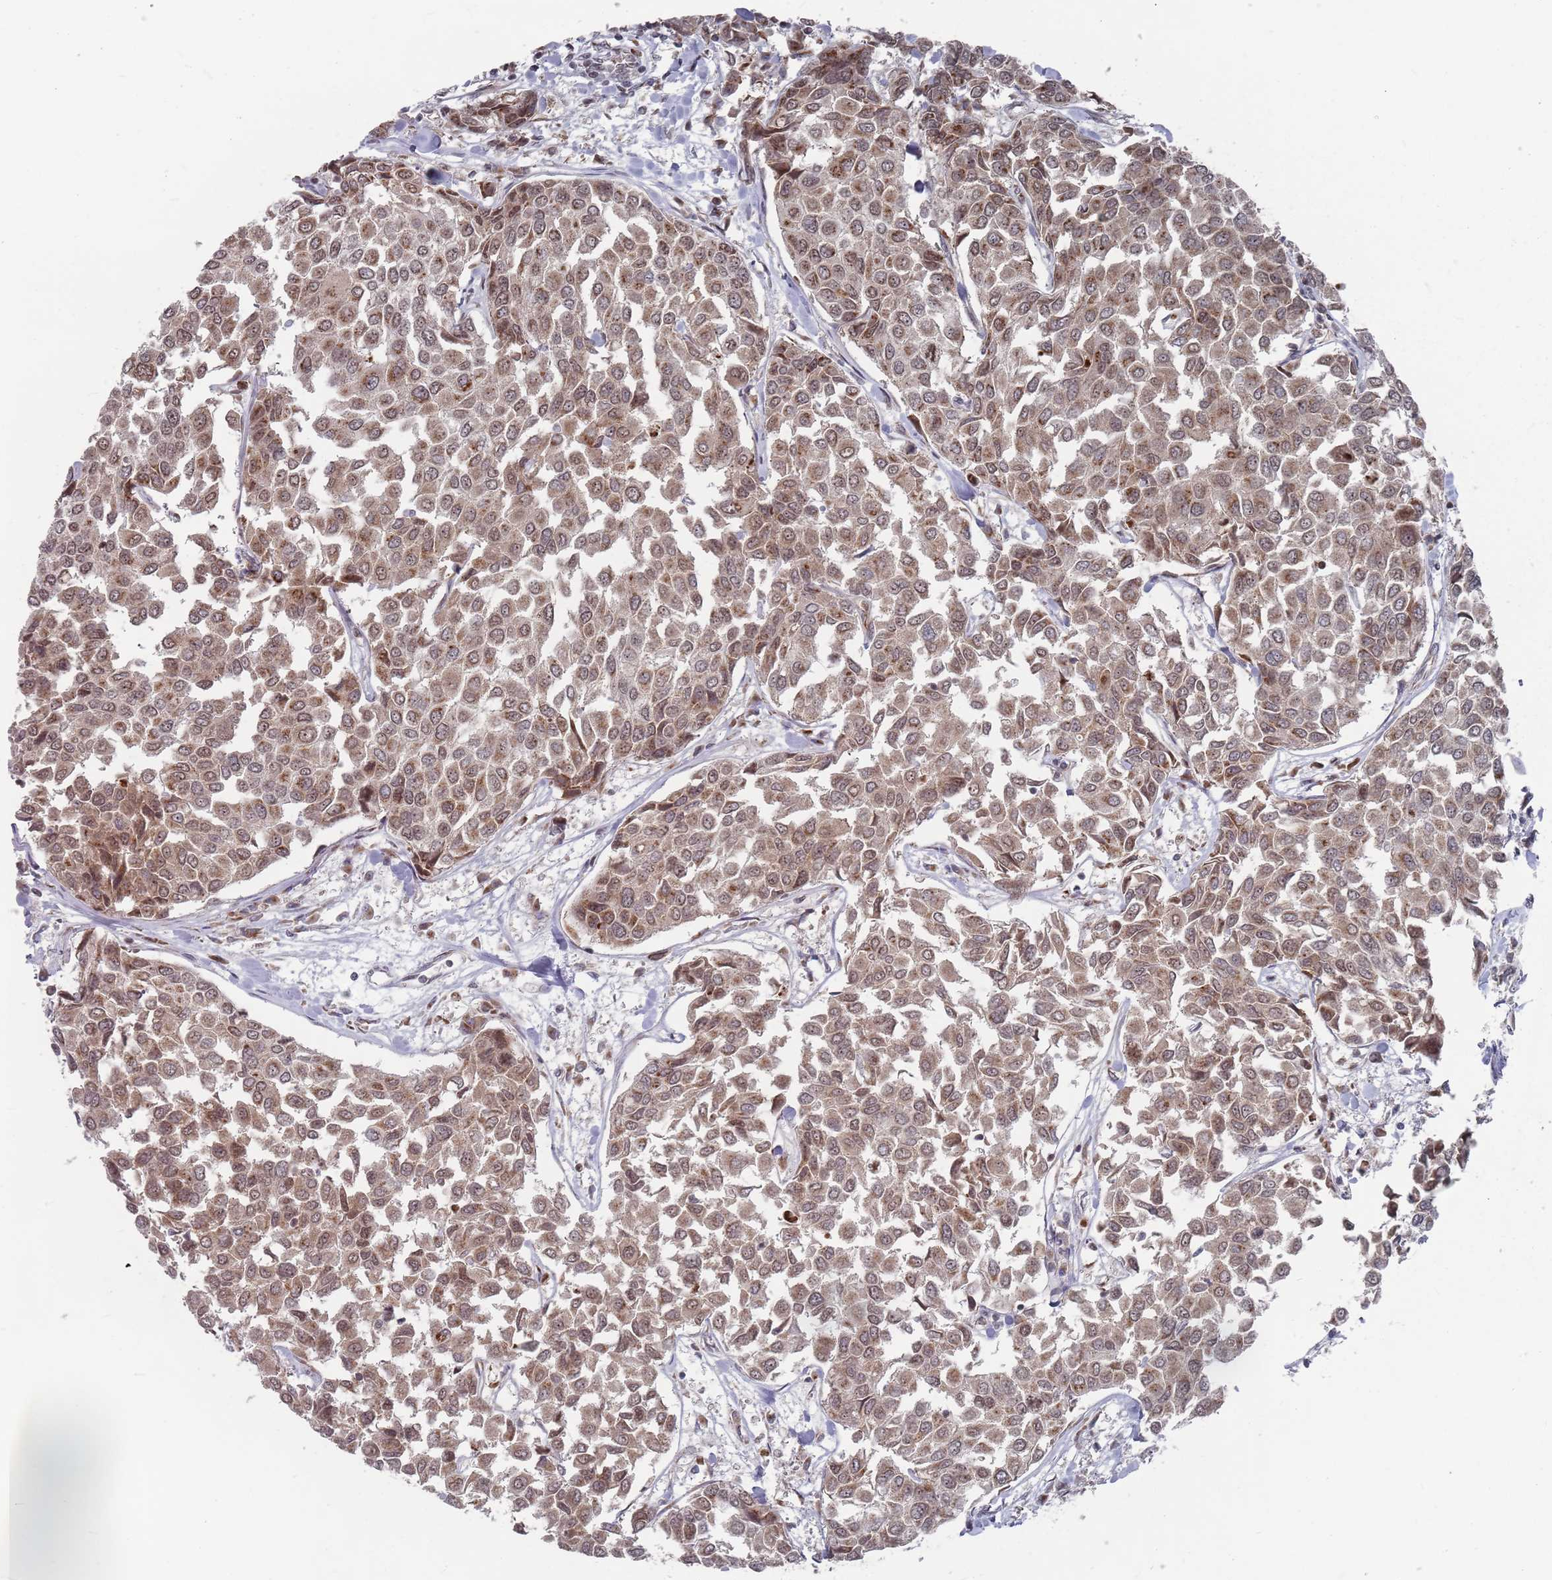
{"staining": {"intensity": "moderate", "quantity": ">75%", "location": "cytoplasmic/membranous"}, "tissue": "breast cancer", "cell_type": "Tumor cells", "image_type": "cancer", "snomed": [{"axis": "morphology", "description": "Duct carcinoma"}, {"axis": "topography", "description": "Breast"}], "caption": "Tumor cells display medium levels of moderate cytoplasmic/membranous positivity in approximately >75% of cells in human breast cancer (invasive ductal carcinoma).", "gene": "FMO4", "patient": {"sex": "female", "age": 55}}